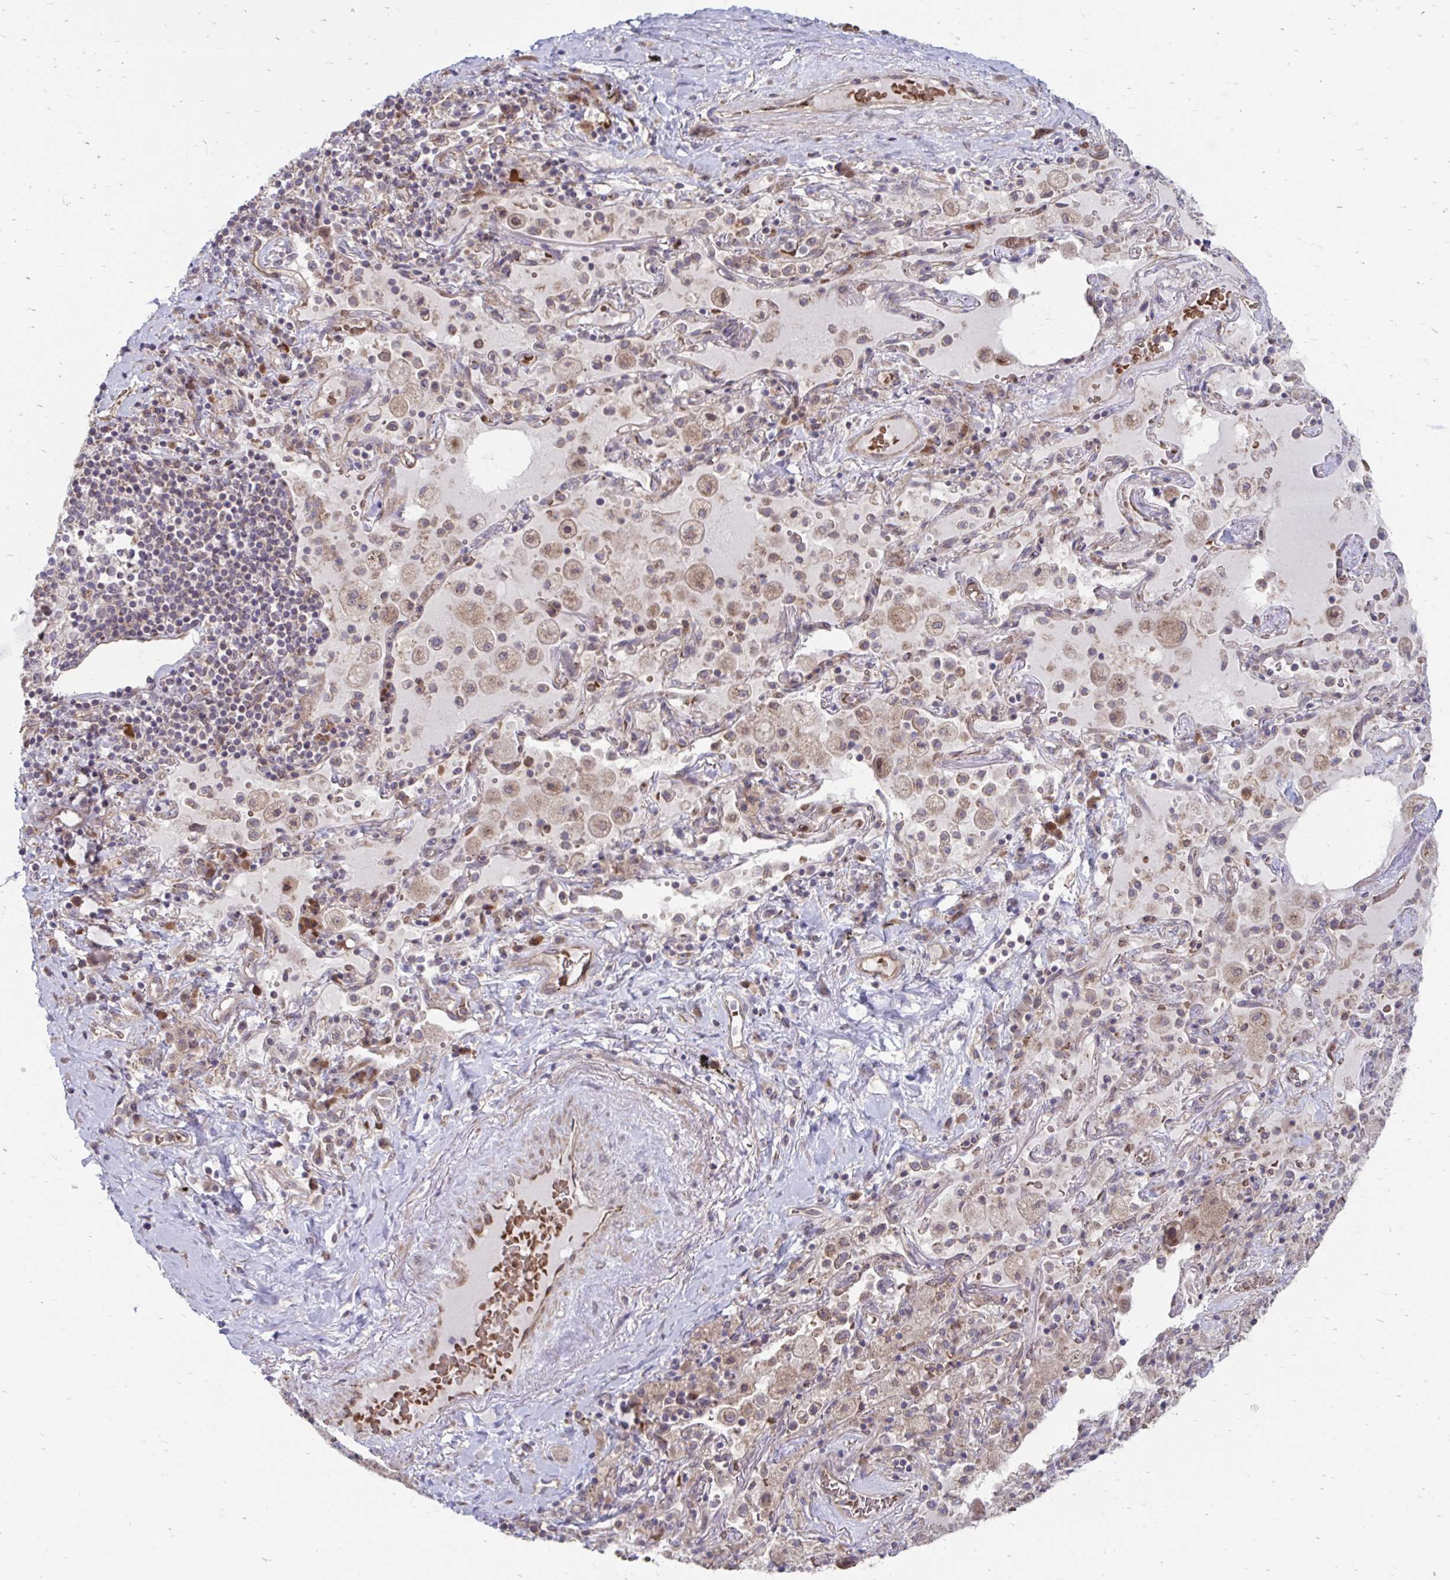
{"staining": {"intensity": "moderate", "quantity": ">75%", "location": "cytoplasmic/membranous"}, "tissue": "adipose tissue", "cell_type": "Adipocytes", "image_type": "normal", "snomed": [{"axis": "morphology", "description": "Normal tissue, NOS"}, {"axis": "topography", "description": "Cartilage tissue"}, {"axis": "topography", "description": "Bronchus"}], "caption": "Brown immunohistochemical staining in benign human adipose tissue reveals moderate cytoplasmic/membranous staining in about >75% of adipocytes. (Stains: DAB in brown, nuclei in blue, Microscopy: brightfield microscopy at high magnification).", "gene": "ITPR2", "patient": {"sex": "male", "age": 64}}